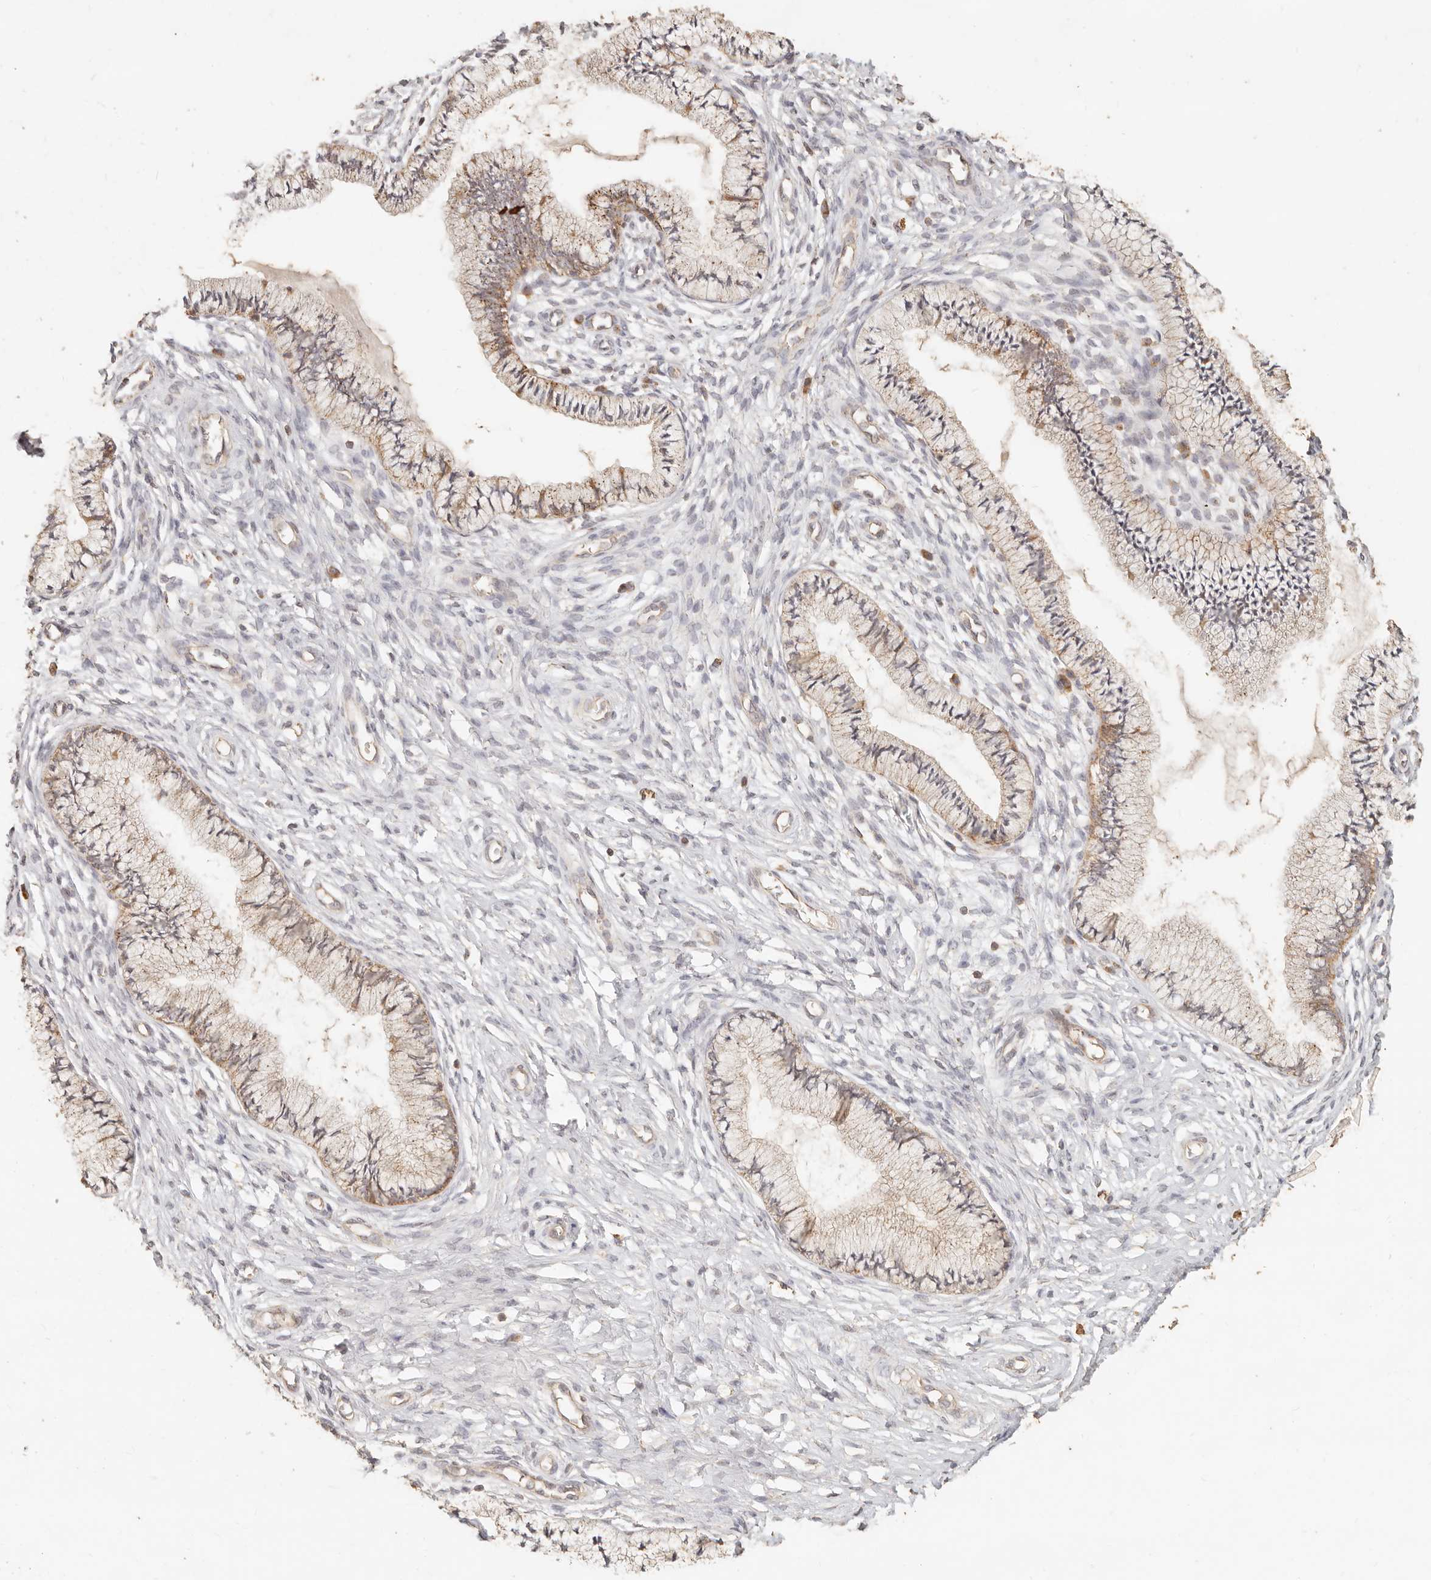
{"staining": {"intensity": "moderate", "quantity": "25%-75%", "location": "cytoplasmic/membranous,nuclear"}, "tissue": "cervix", "cell_type": "Glandular cells", "image_type": "normal", "snomed": [{"axis": "morphology", "description": "Normal tissue, NOS"}, {"axis": "topography", "description": "Cervix"}], "caption": "Protein staining demonstrates moderate cytoplasmic/membranous,nuclear staining in approximately 25%-75% of glandular cells in benign cervix.", "gene": "PTPN22", "patient": {"sex": "female", "age": 36}}